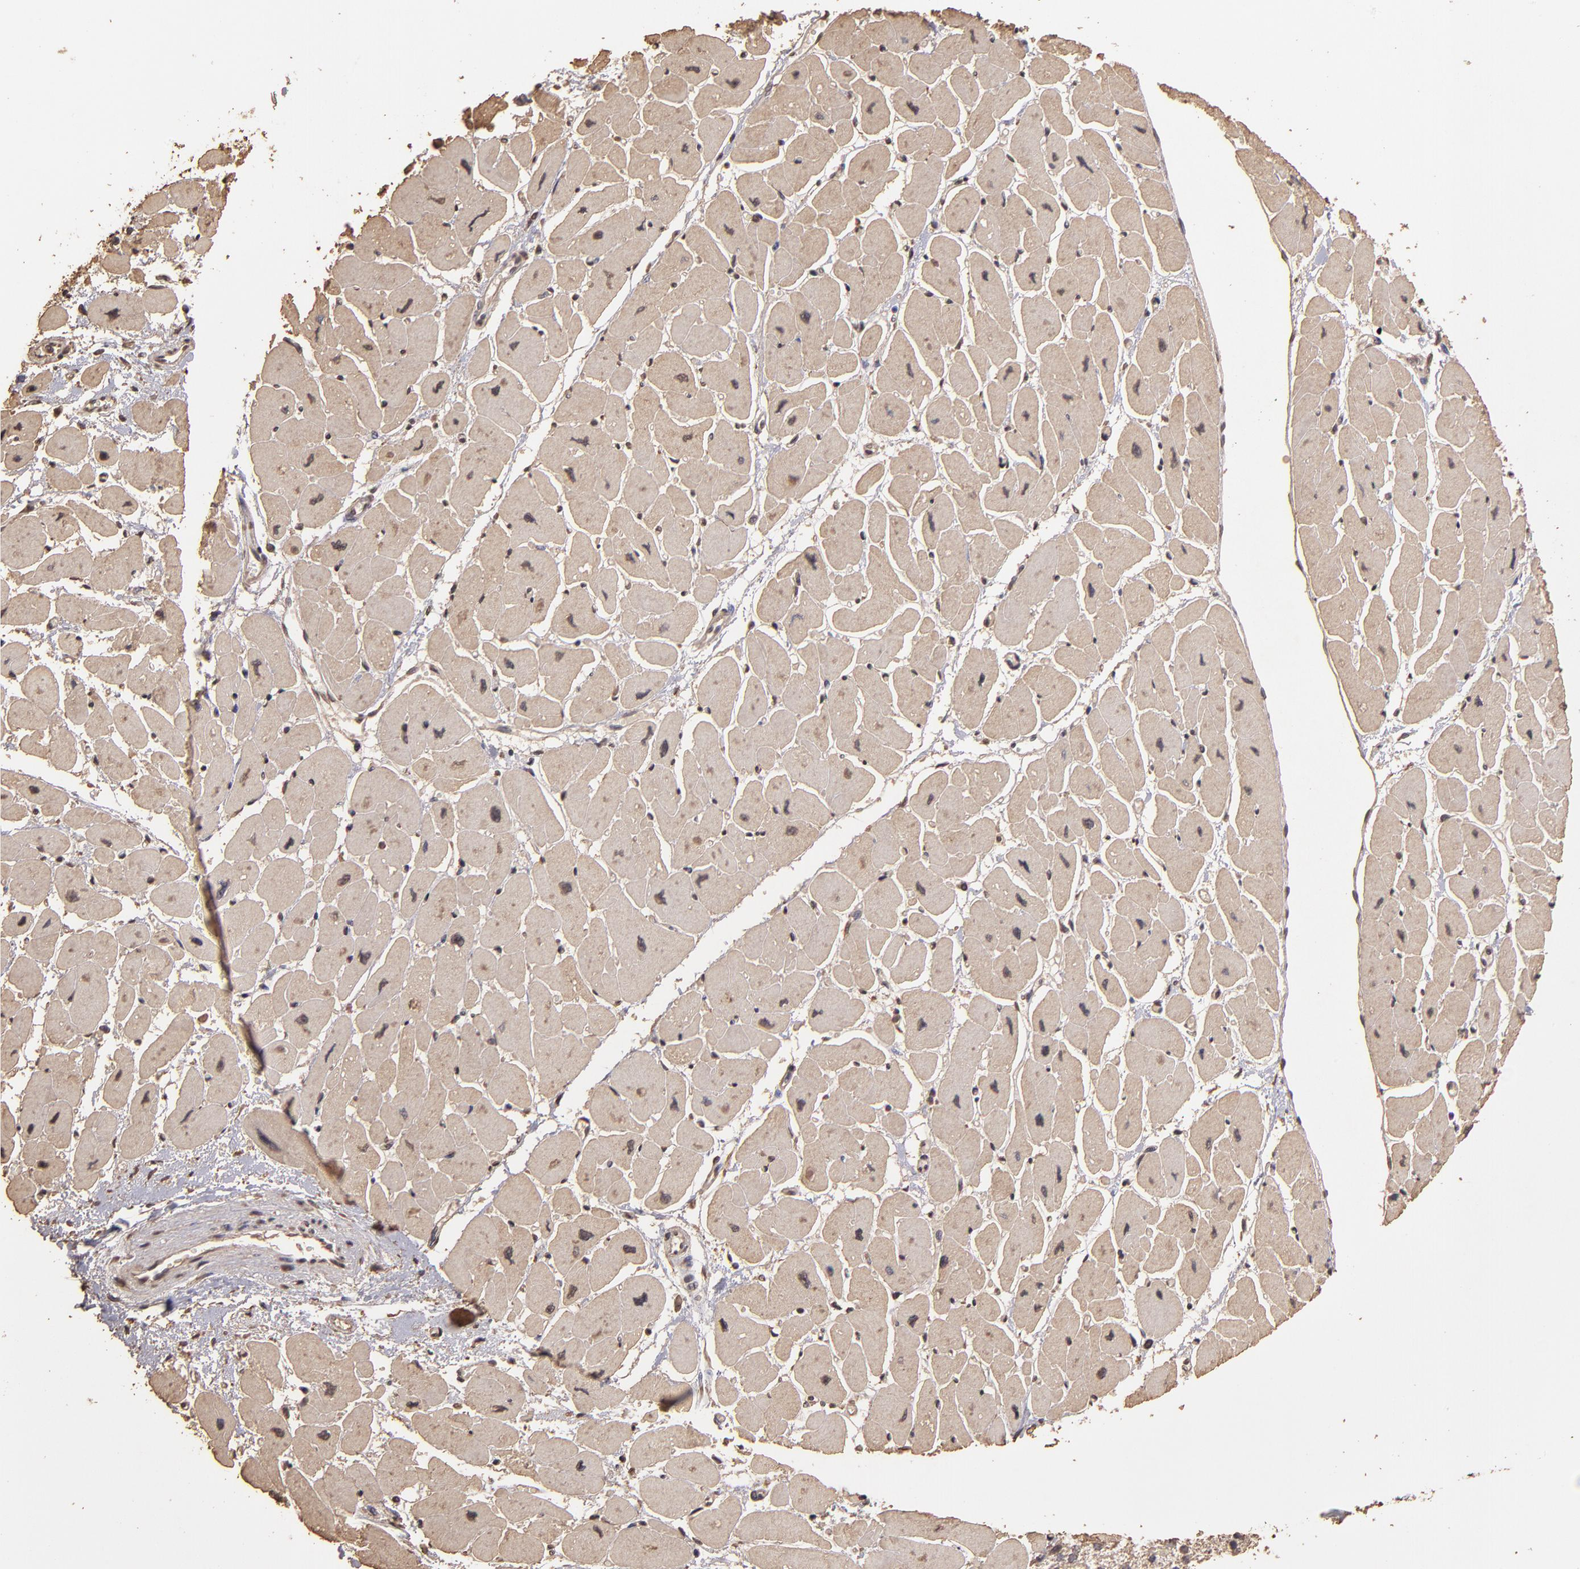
{"staining": {"intensity": "weak", "quantity": ">75%", "location": "cytoplasmic/membranous"}, "tissue": "heart muscle", "cell_type": "Cardiomyocytes", "image_type": "normal", "snomed": [{"axis": "morphology", "description": "Normal tissue, NOS"}, {"axis": "topography", "description": "Heart"}], "caption": "Immunohistochemistry photomicrograph of normal heart muscle stained for a protein (brown), which displays low levels of weak cytoplasmic/membranous staining in approximately >75% of cardiomyocytes.", "gene": "OPHN1", "patient": {"sex": "female", "age": 54}}